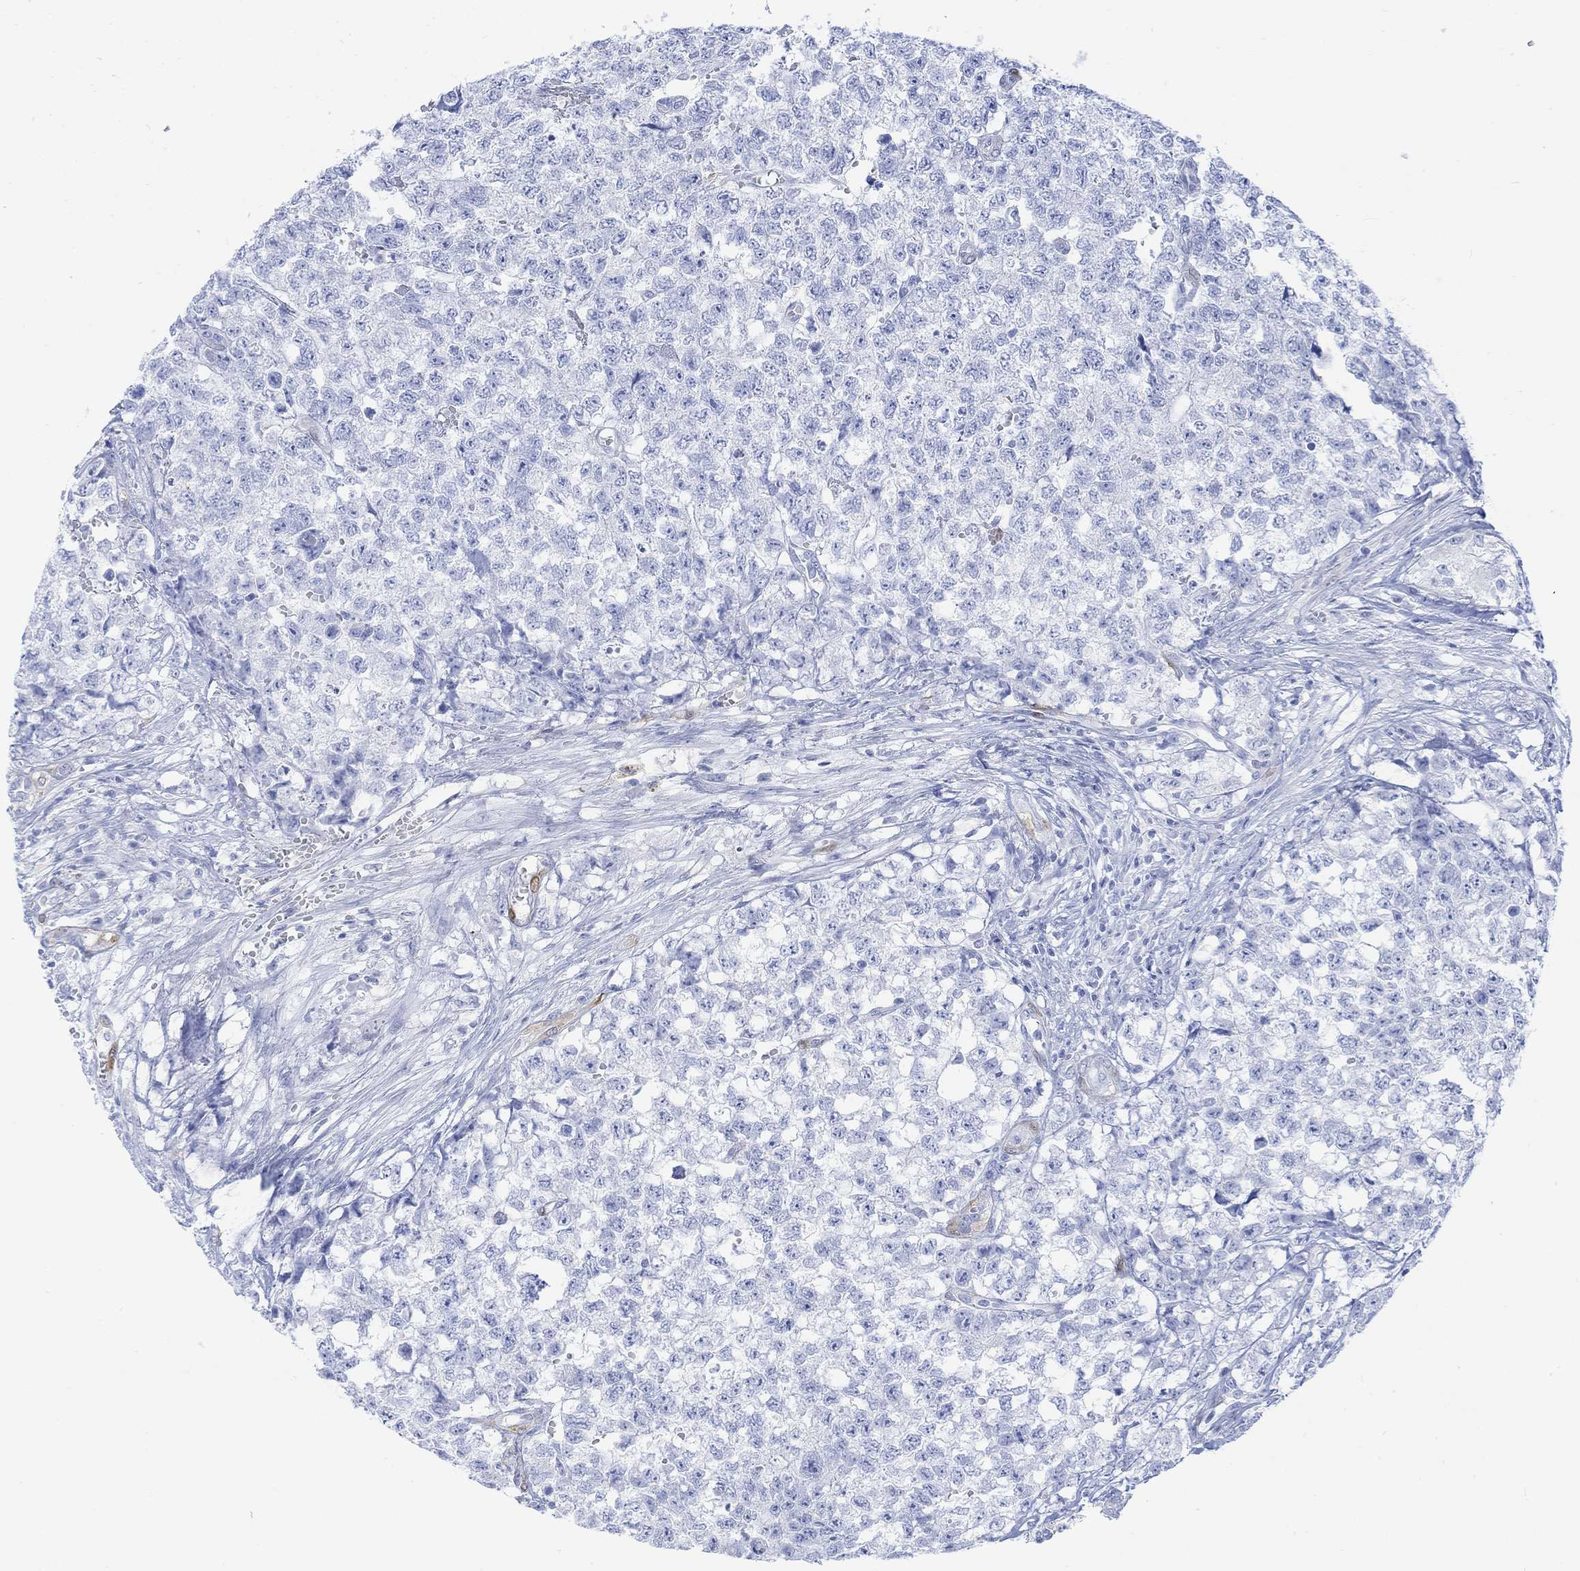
{"staining": {"intensity": "negative", "quantity": "none", "location": "none"}, "tissue": "testis cancer", "cell_type": "Tumor cells", "image_type": "cancer", "snomed": [{"axis": "morphology", "description": "Seminoma, NOS"}, {"axis": "morphology", "description": "Carcinoma, Embryonal, NOS"}, {"axis": "topography", "description": "Testis"}], "caption": "DAB immunohistochemical staining of testis seminoma exhibits no significant positivity in tumor cells. The staining is performed using DAB (3,3'-diaminobenzidine) brown chromogen with nuclei counter-stained in using hematoxylin.", "gene": "TPPP3", "patient": {"sex": "male", "age": 22}}